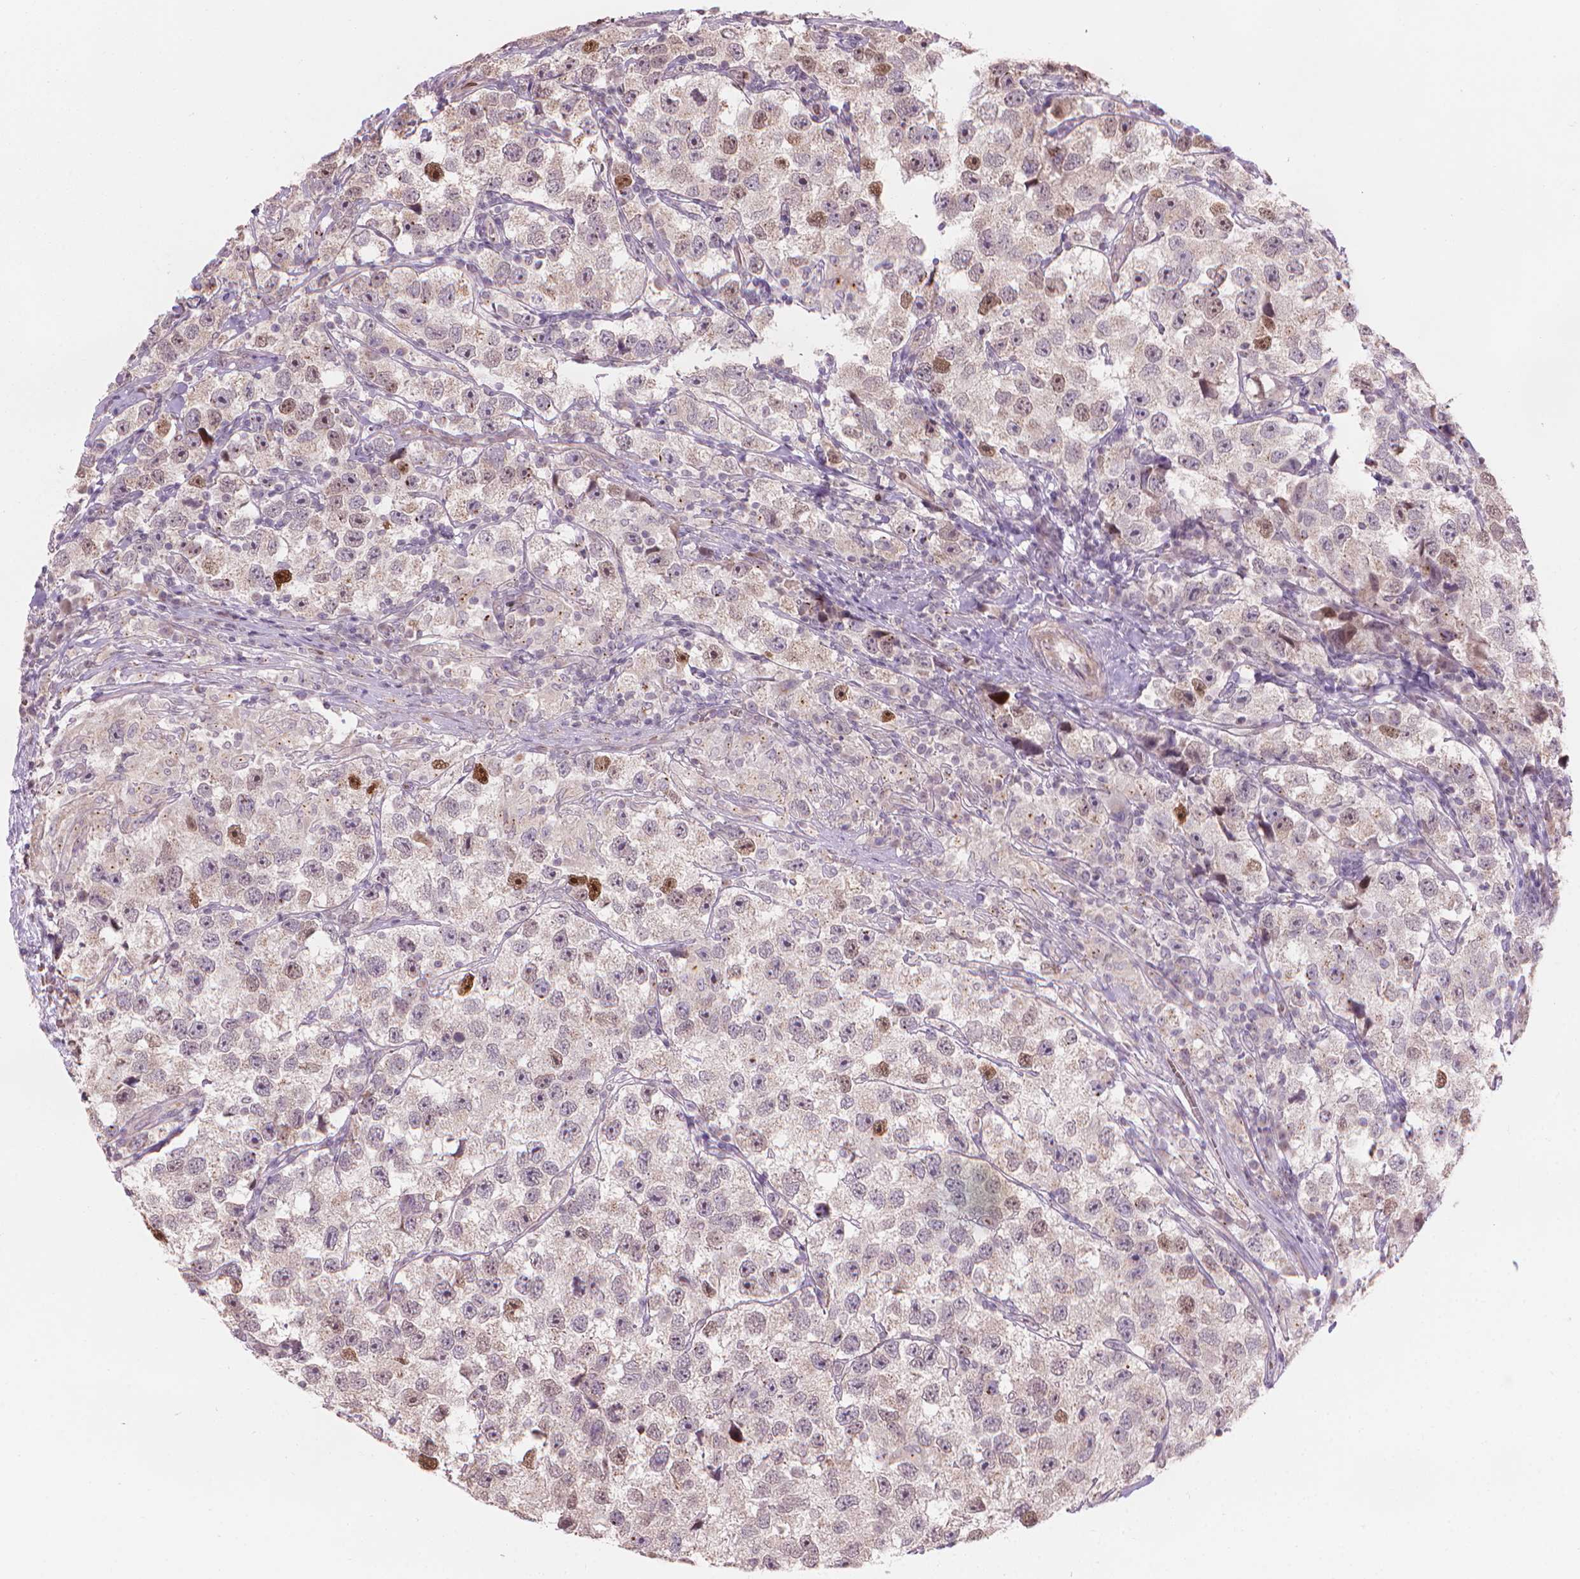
{"staining": {"intensity": "moderate", "quantity": "<25%", "location": "nuclear"}, "tissue": "testis cancer", "cell_type": "Tumor cells", "image_type": "cancer", "snomed": [{"axis": "morphology", "description": "Seminoma, NOS"}, {"axis": "topography", "description": "Testis"}], "caption": "Protein staining of seminoma (testis) tissue displays moderate nuclear staining in approximately <25% of tumor cells.", "gene": "IFFO1", "patient": {"sex": "male", "age": 26}}